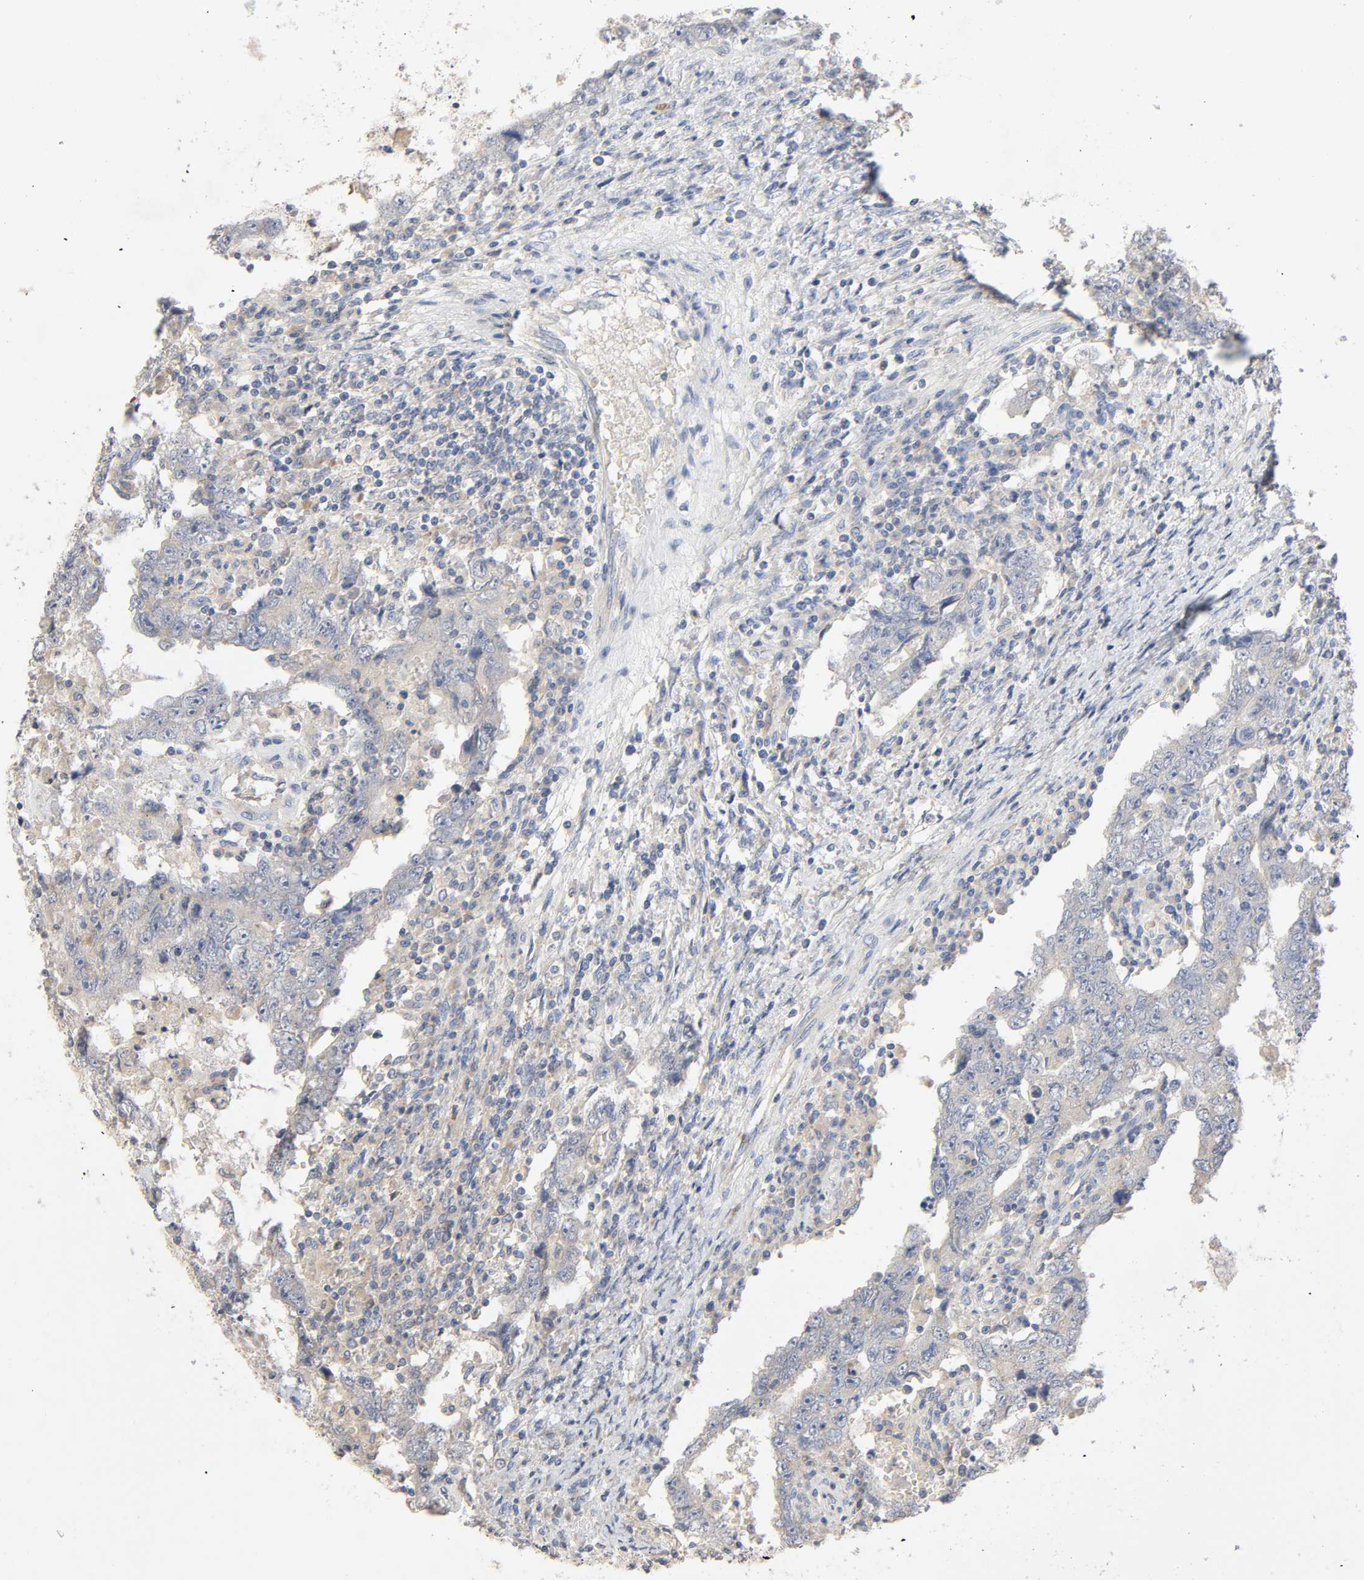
{"staining": {"intensity": "negative", "quantity": "none", "location": "none"}, "tissue": "testis cancer", "cell_type": "Tumor cells", "image_type": "cancer", "snomed": [{"axis": "morphology", "description": "Carcinoma, Embryonal, NOS"}, {"axis": "topography", "description": "Testis"}], "caption": "Testis embryonal carcinoma stained for a protein using immunohistochemistry (IHC) shows no positivity tumor cells.", "gene": "SGSM1", "patient": {"sex": "male", "age": 26}}